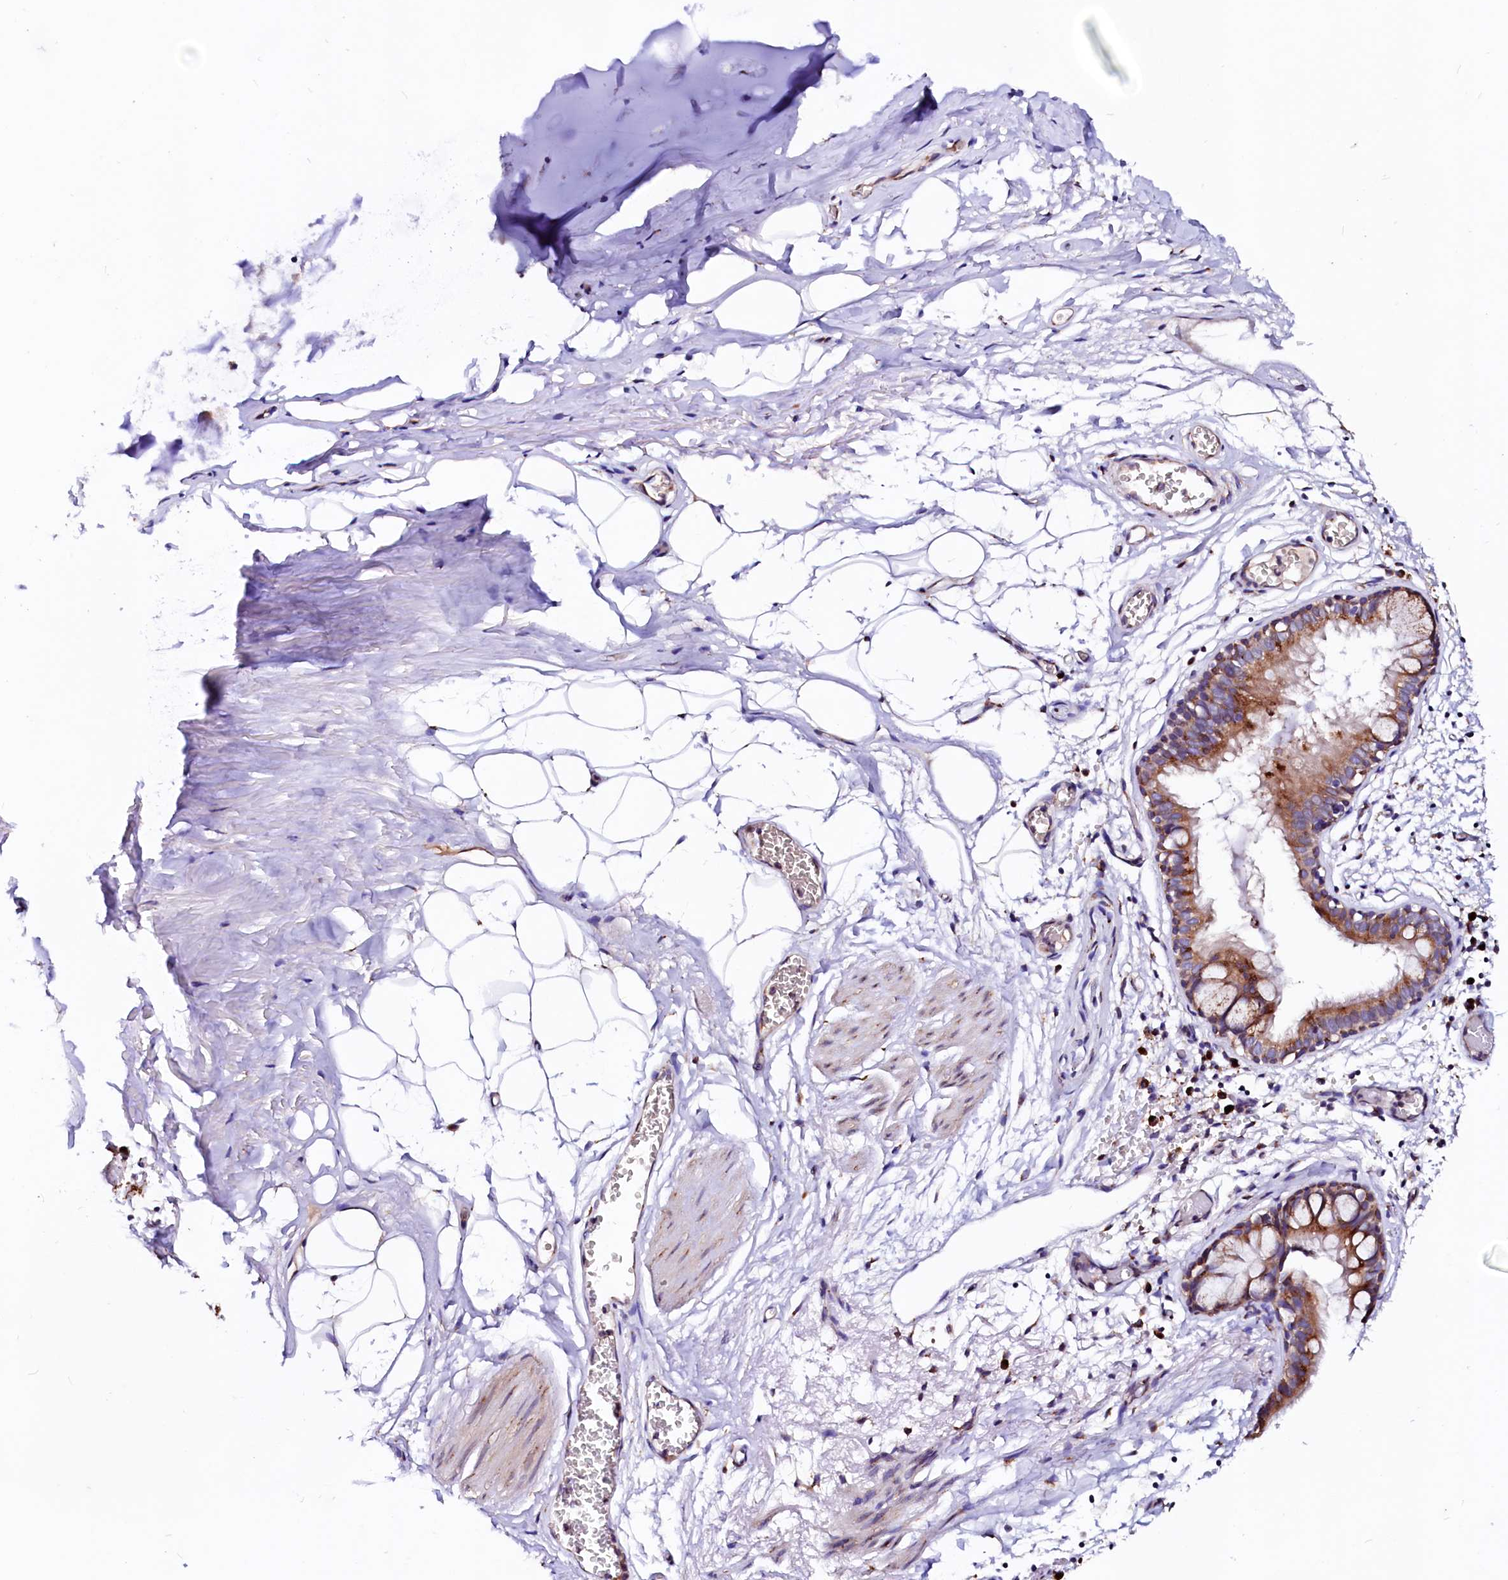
{"staining": {"intensity": "moderate", "quantity": ">75%", "location": "cytoplasmic/membranous"}, "tissue": "bronchus", "cell_type": "Respiratory epithelial cells", "image_type": "normal", "snomed": [{"axis": "morphology", "description": "Normal tissue, NOS"}, {"axis": "topography", "description": "Bronchus"}, {"axis": "topography", "description": "Lung"}], "caption": "This photomicrograph displays unremarkable bronchus stained with immunohistochemistry (IHC) to label a protein in brown. The cytoplasmic/membranous of respiratory epithelial cells show moderate positivity for the protein. Nuclei are counter-stained blue.", "gene": "LMAN1", "patient": {"sex": "male", "age": 56}}